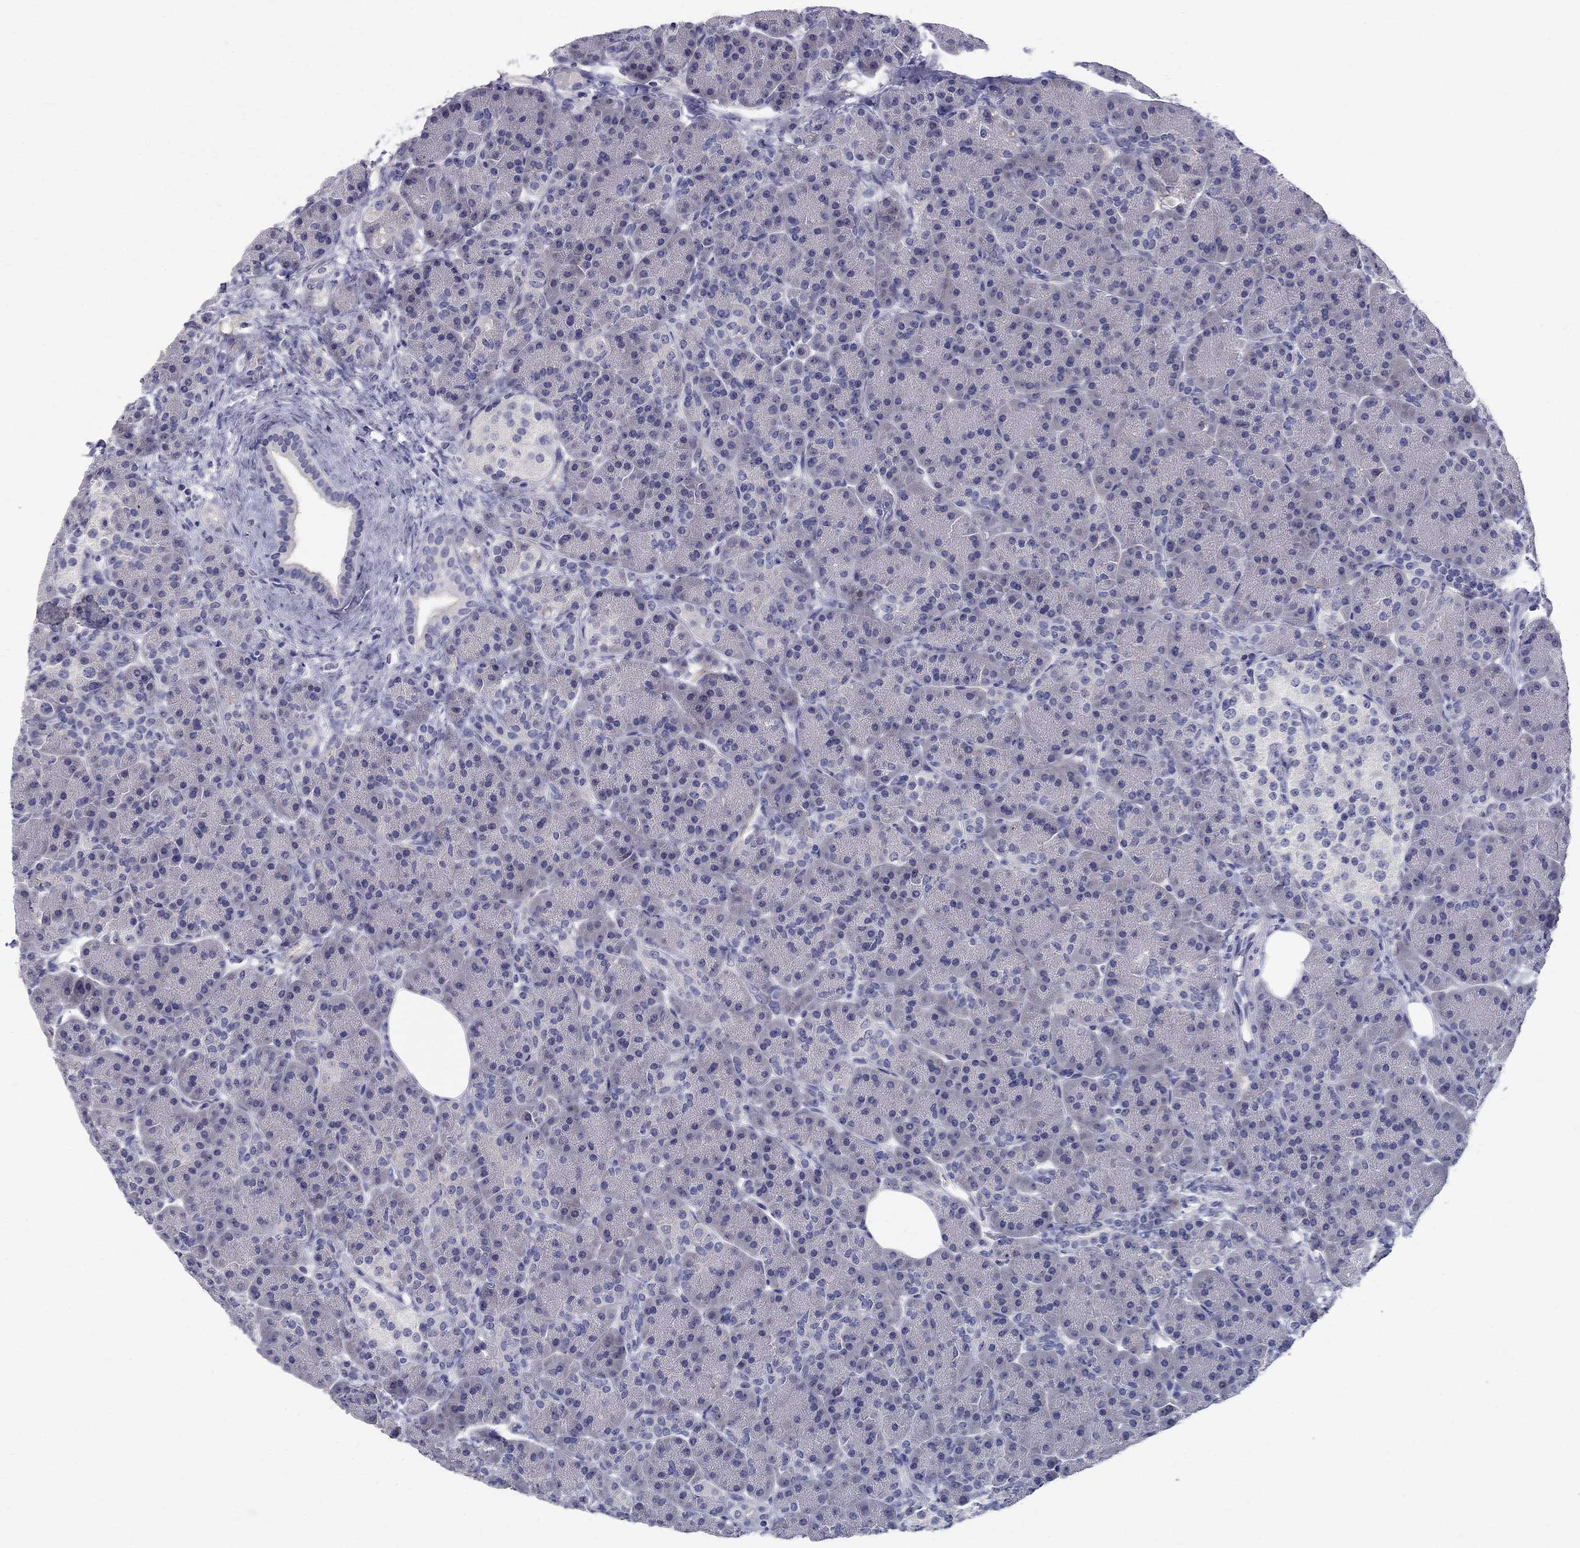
{"staining": {"intensity": "negative", "quantity": "none", "location": "none"}, "tissue": "pancreas", "cell_type": "Exocrine glandular cells", "image_type": "normal", "snomed": [{"axis": "morphology", "description": "Normal tissue, NOS"}, {"axis": "topography", "description": "Pancreas"}], "caption": "A high-resolution micrograph shows immunohistochemistry (IHC) staining of normal pancreas, which exhibits no significant staining in exocrine glandular cells.", "gene": "TP53TG5", "patient": {"sex": "female", "age": 63}}